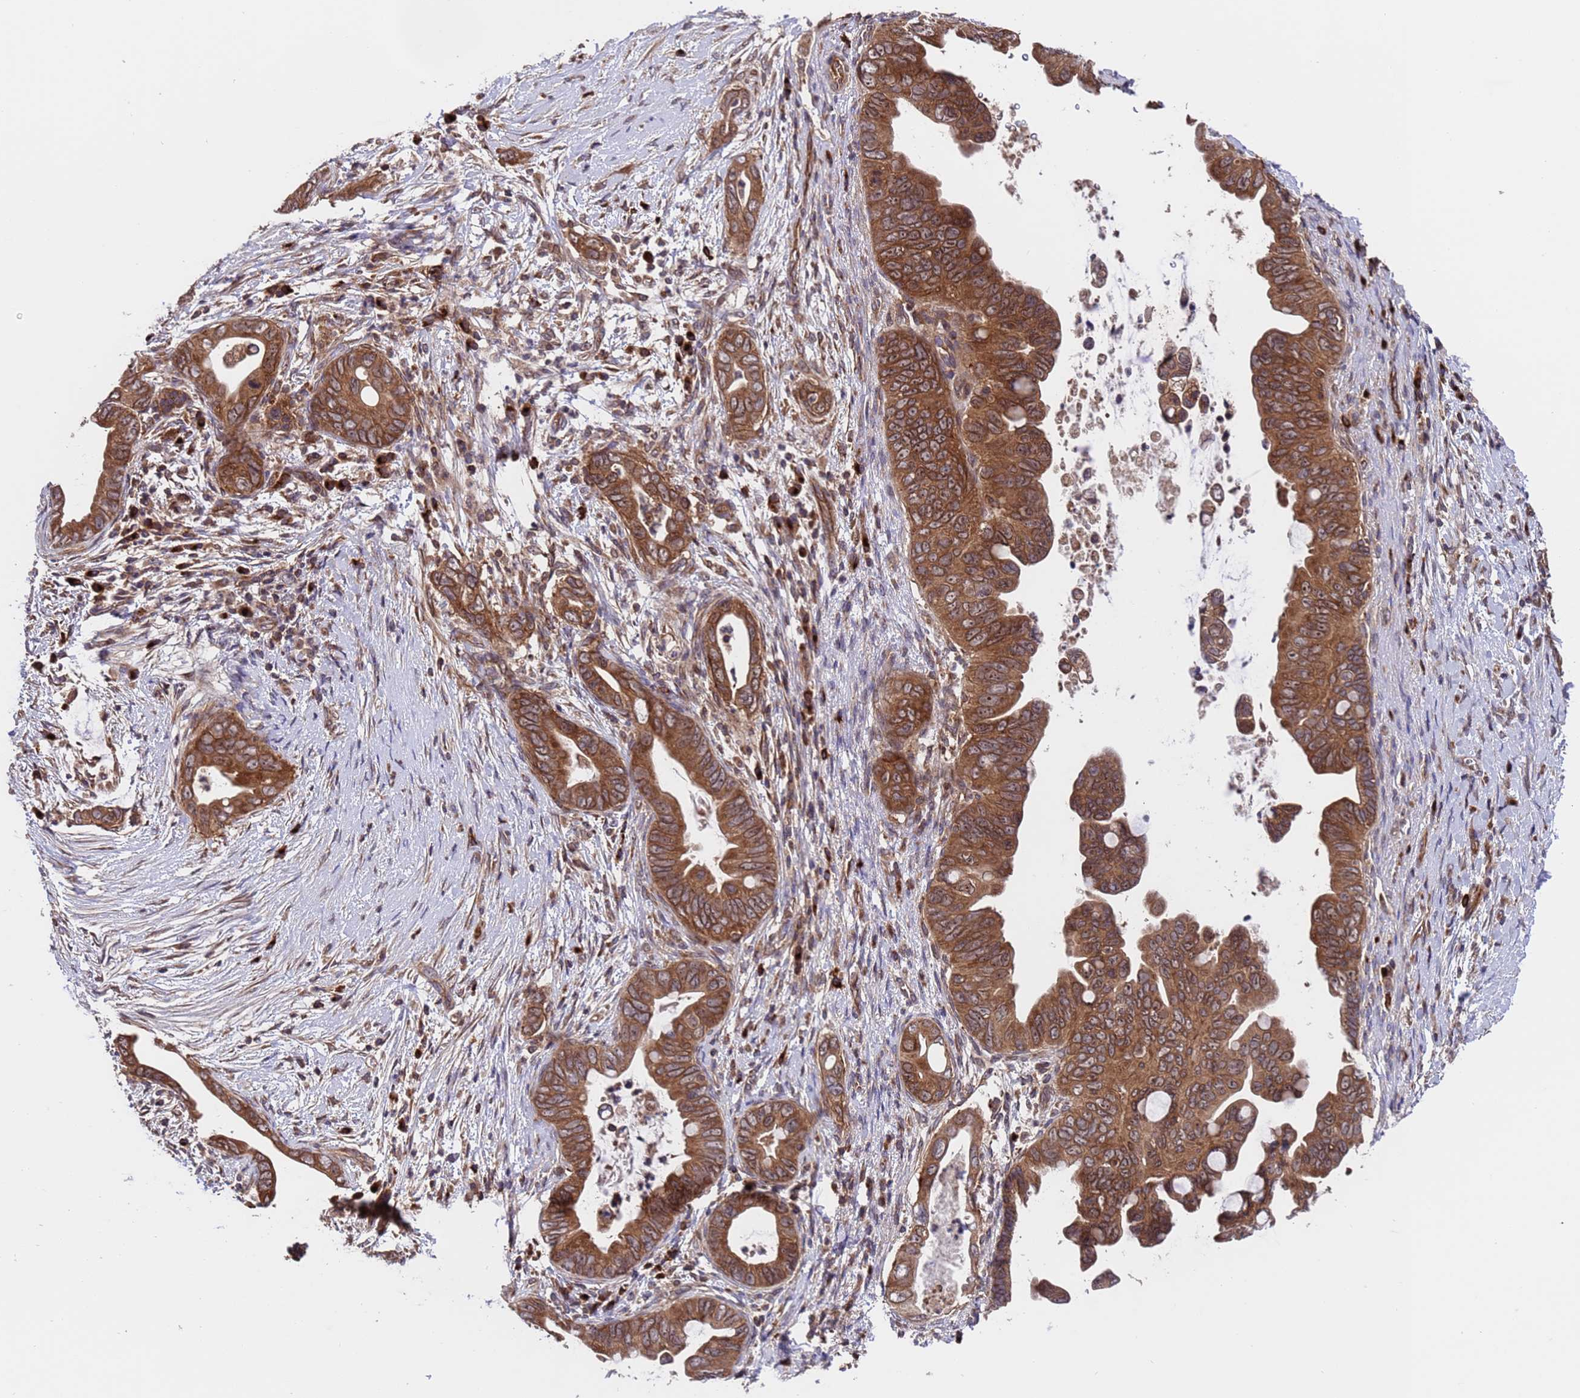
{"staining": {"intensity": "strong", "quantity": ">75%", "location": "cytoplasmic/membranous"}, "tissue": "pancreatic cancer", "cell_type": "Tumor cells", "image_type": "cancer", "snomed": [{"axis": "morphology", "description": "Adenocarcinoma, NOS"}, {"axis": "topography", "description": "Pancreas"}], "caption": "A brown stain highlights strong cytoplasmic/membranous staining of a protein in pancreatic adenocarcinoma tumor cells.", "gene": "TSR3", "patient": {"sex": "male", "age": 75}}